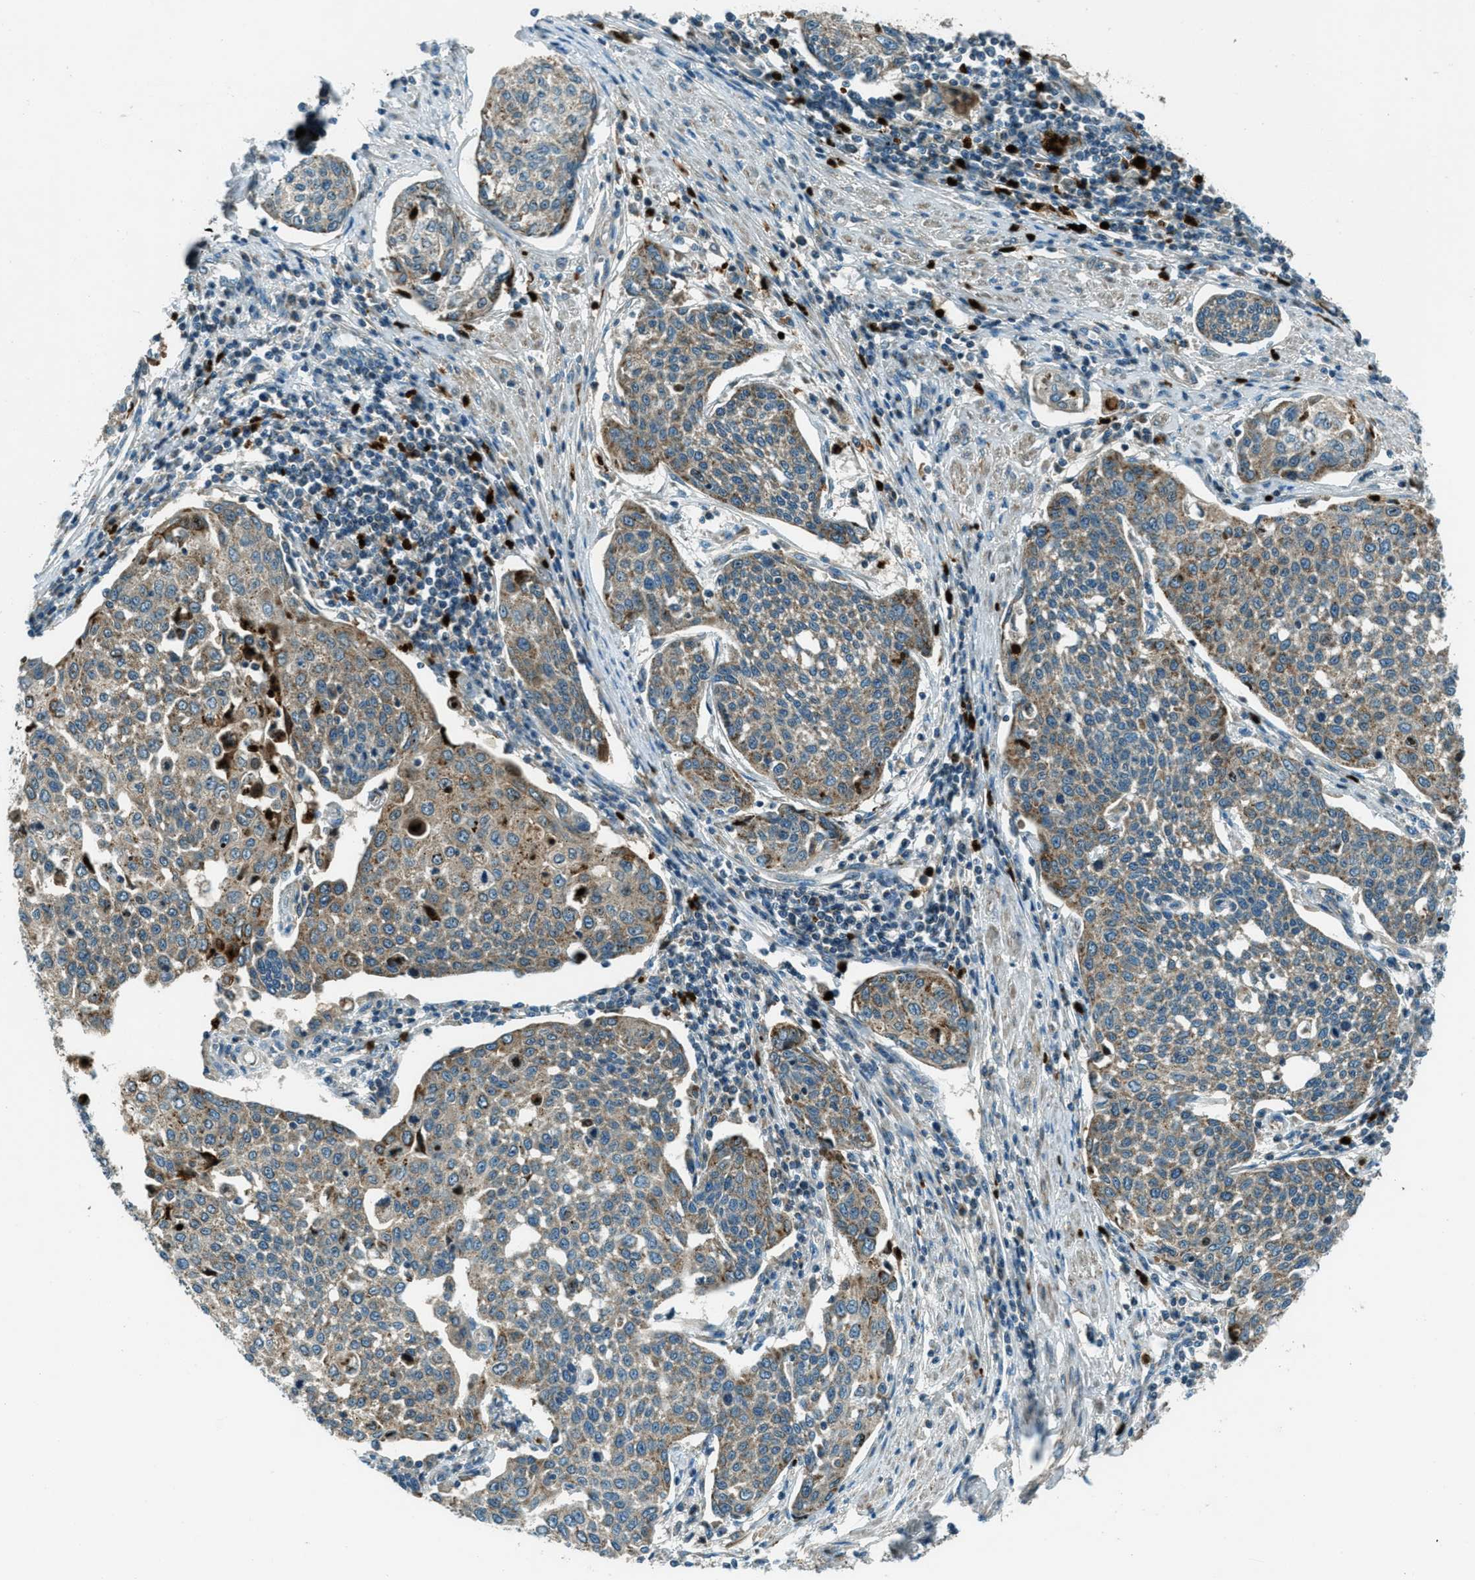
{"staining": {"intensity": "moderate", "quantity": ">75%", "location": "cytoplasmic/membranous"}, "tissue": "cervical cancer", "cell_type": "Tumor cells", "image_type": "cancer", "snomed": [{"axis": "morphology", "description": "Squamous cell carcinoma, NOS"}, {"axis": "topography", "description": "Cervix"}], "caption": "This is a photomicrograph of IHC staining of cervical cancer (squamous cell carcinoma), which shows moderate positivity in the cytoplasmic/membranous of tumor cells.", "gene": "FAR1", "patient": {"sex": "female", "age": 34}}